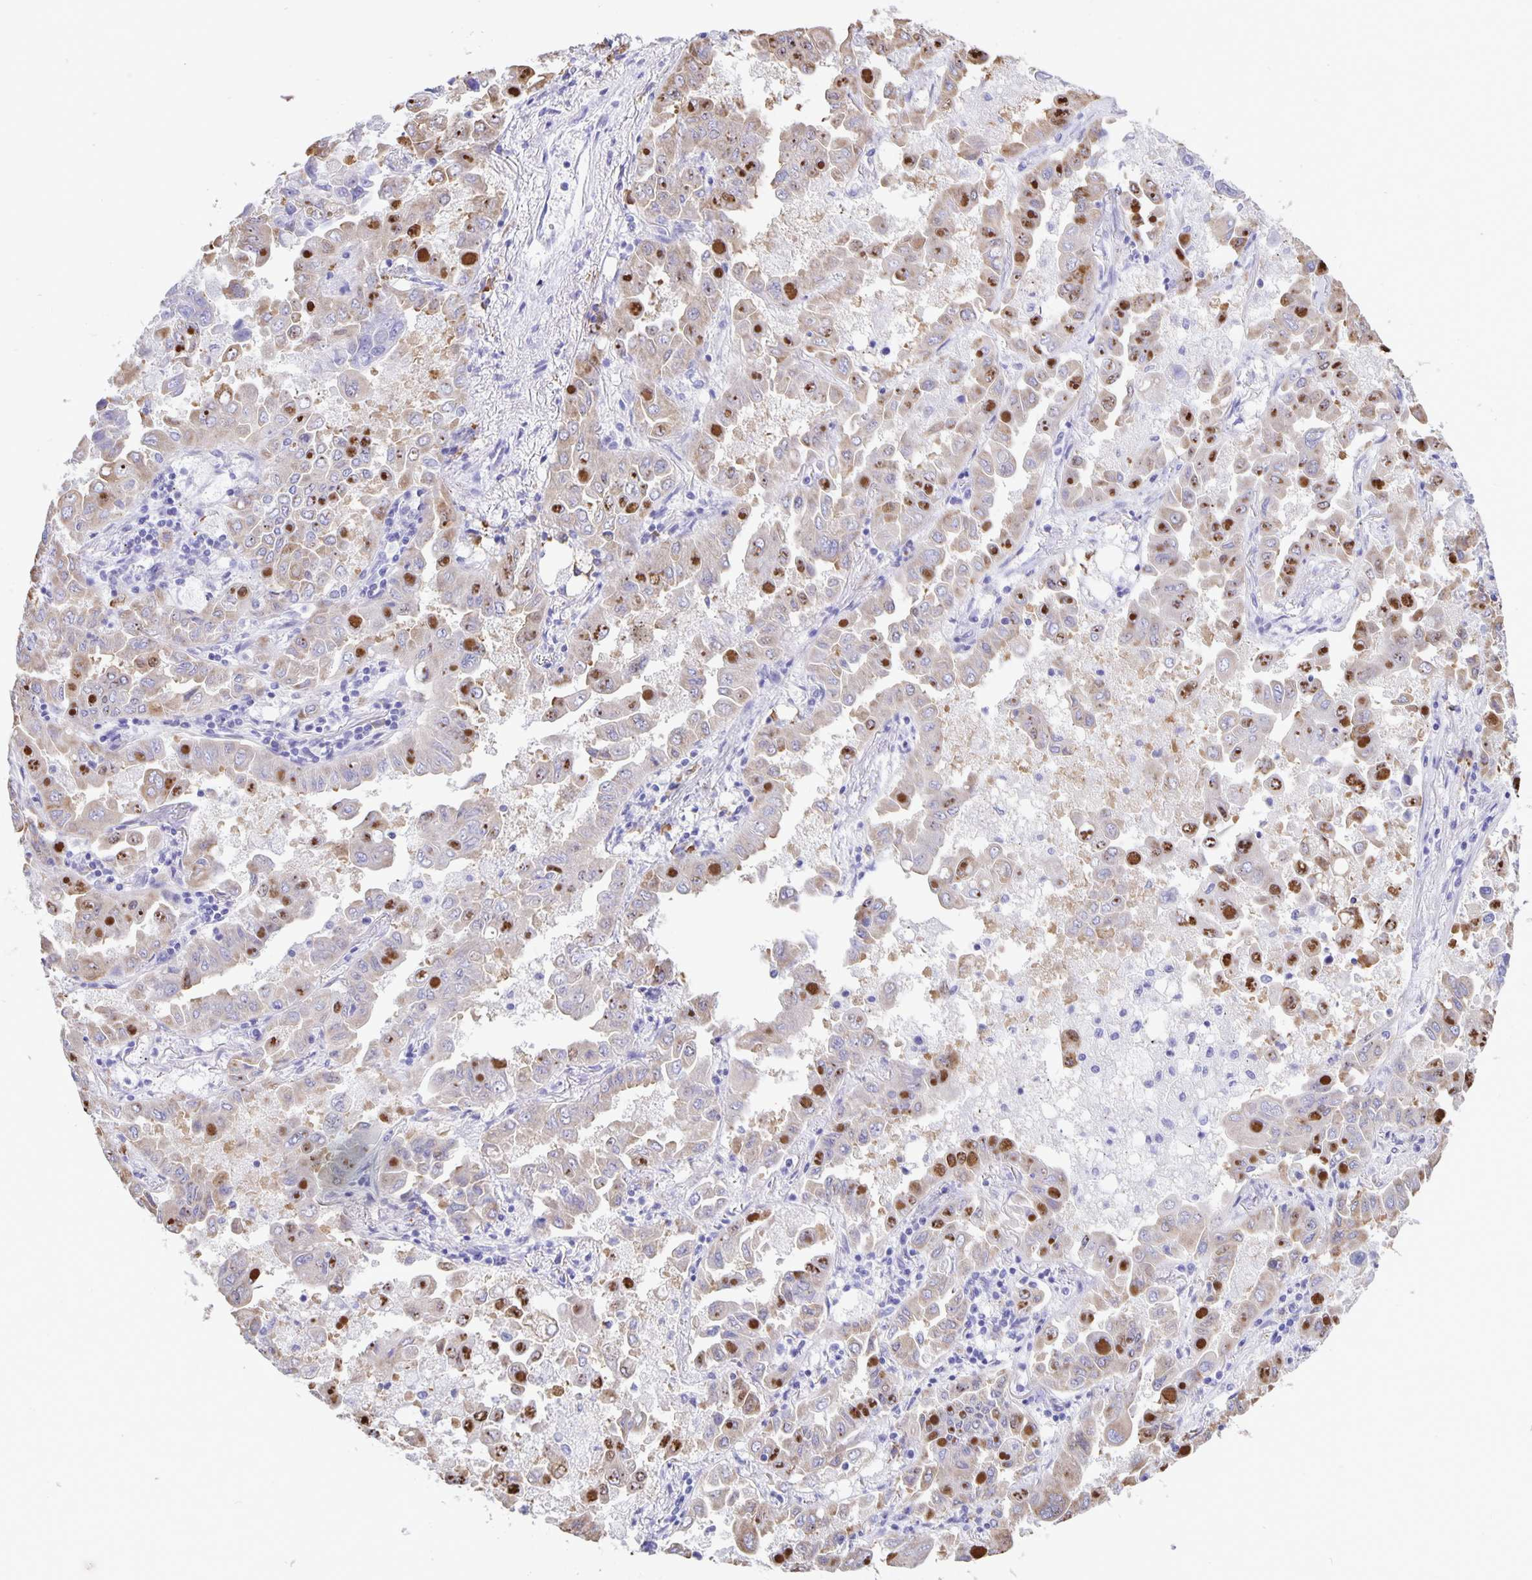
{"staining": {"intensity": "moderate", "quantity": "25%-75%", "location": "nuclear"}, "tissue": "lung cancer", "cell_type": "Tumor cells", "image_type": "cancer", "snomed": [{"axis": "morphology", "description": "Adenocarcinoma, NOS"}, {"axis": "topography", "description": "Lung"}], "caption": "Adenocarcinoma (lung) was stained to show a protein in brown. There is medium levels of moderate nuclear positivity in about 25%-75% of tumor cells. The protein is stained brown, and the nuclei are stained in blue (DAB (3,3'-diaminobenzidine) IHC with brightfield microscopy, high magnification).", "gene": "ERMN", "patient": {"sex": "male", "age": 64}}